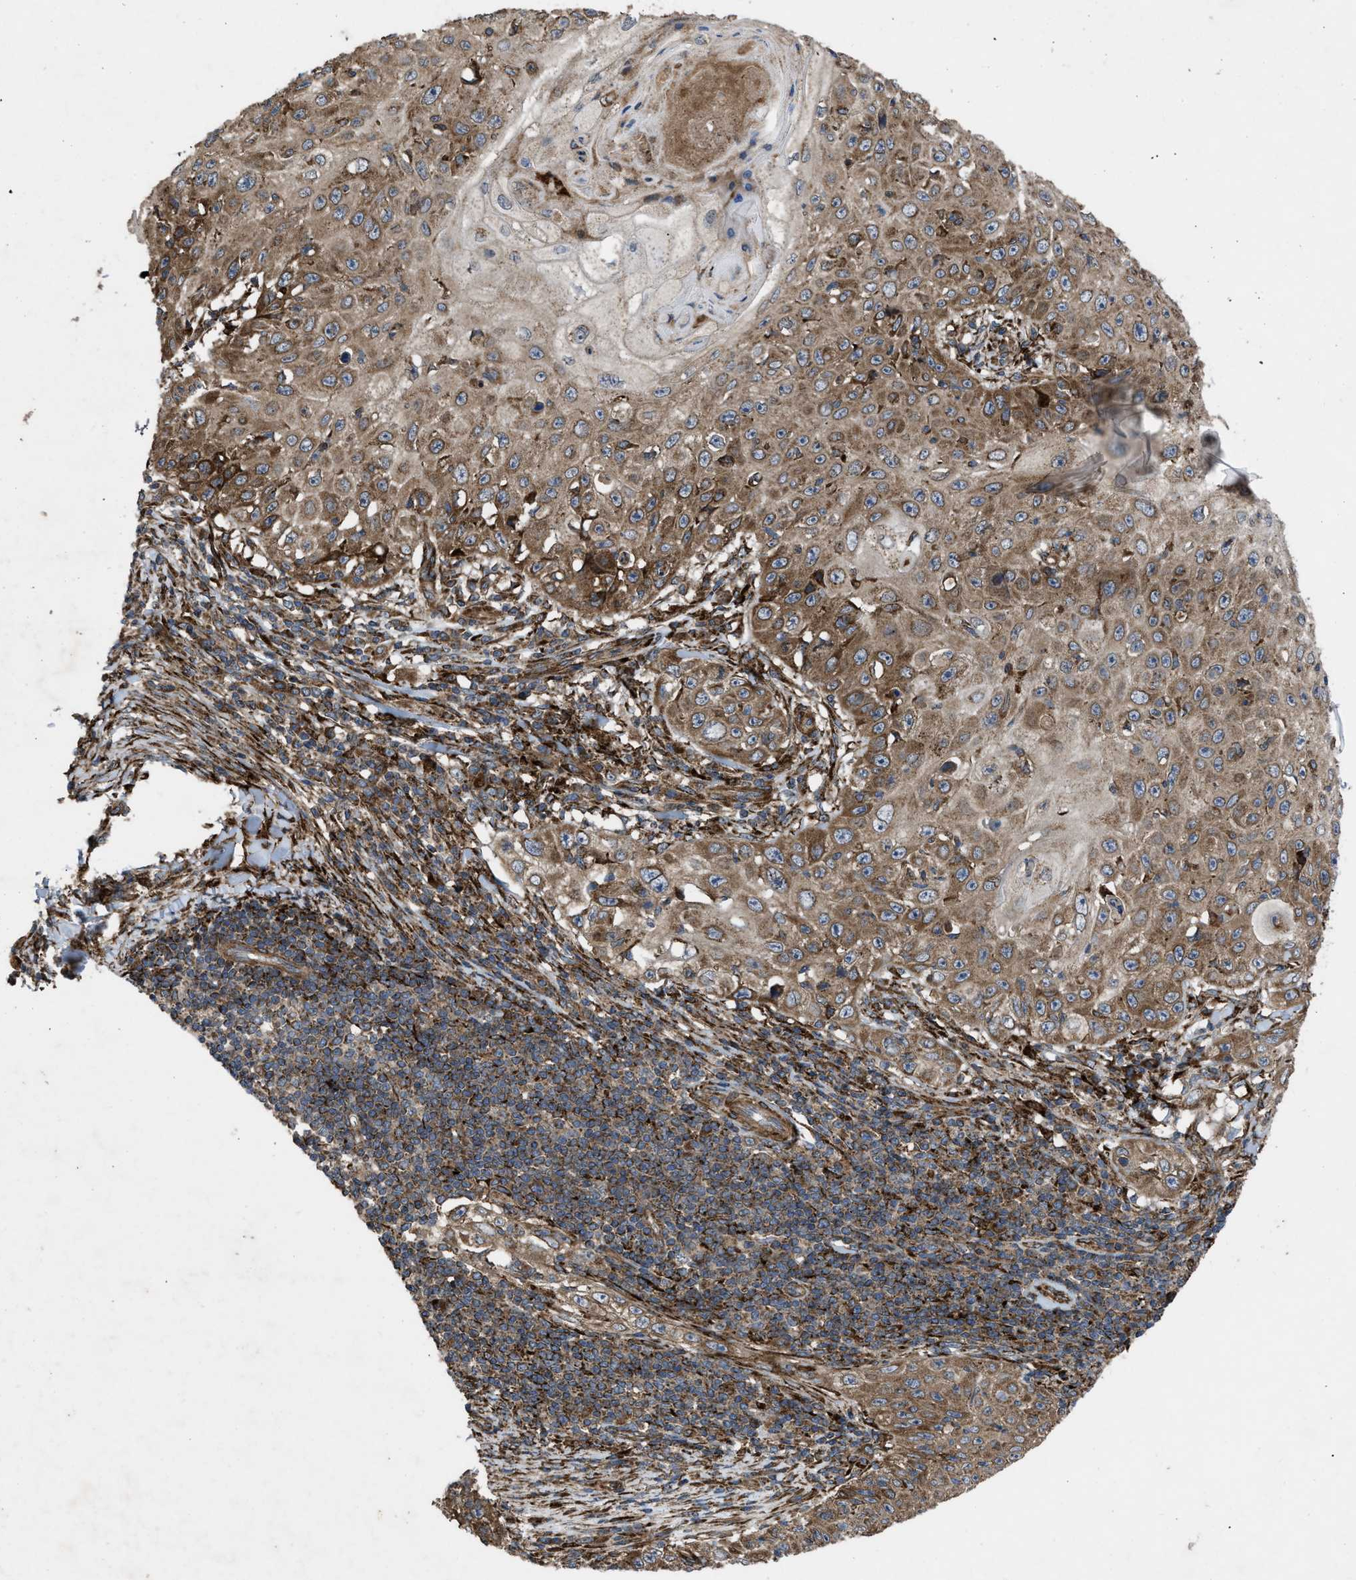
{"staining": {"intensity": "moderate", "quantity": ">75%", "location": "cytoplasmic/membranous"}, "tissue": "skin cancer", "cell_type": "Tumor cells", "image_type": "cancer", "snomed": [{"axis": "morphology", "description": "Squamous cell carcinoma, NOS"}, {"axis": "topography", "description": "Skin"}], "caption": "Protein analysis of skin cancer (squamous cell carcinoma) tissue exhibits moderate cytoplasmic/membranous positivity in approximately >75% of tumor cells. (DAB (3,3'-diaminobenzidine) IHC with brightfield microscopy, high magnification).", "gene": "PER3", "patient": {"sex": "male", "age": 86}}